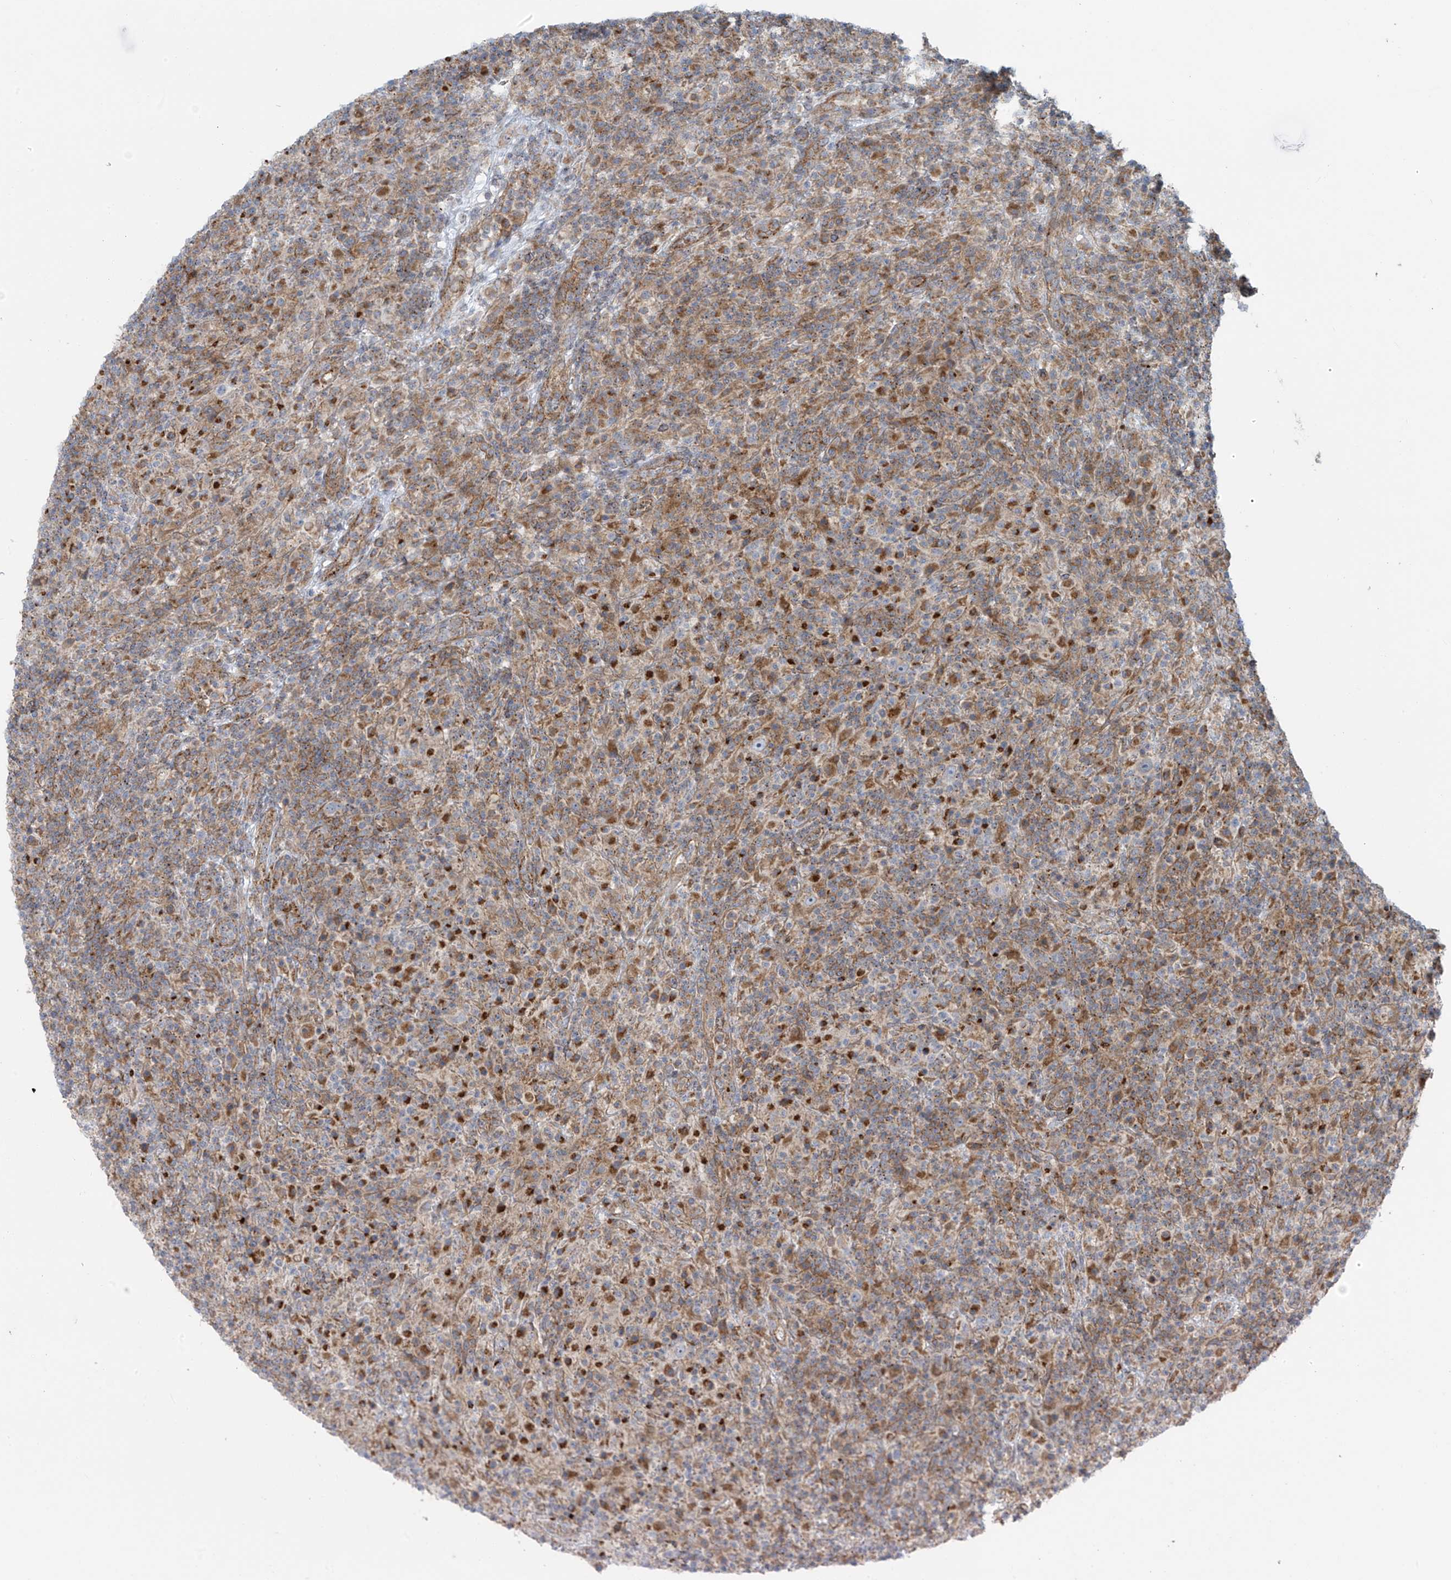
{"staining": {"intensity": "negative", "quantity": "none", "location": "none"}, "tissue": "lymphoma", "cell_type": "Tumor cells", "image_type": "cancer", "snomed": [{"axis": "morphology", "description": "Hodgkin's disease, NOS"}, {"axis": "topography", "description": "Lymph node"}], "caption": "Immunohistochemistry (IHC) of Hodgkin's disease shows no staining in tumor cells.", "gene": "LZTS3", "patient": {"sex": "male", "age": 70}}